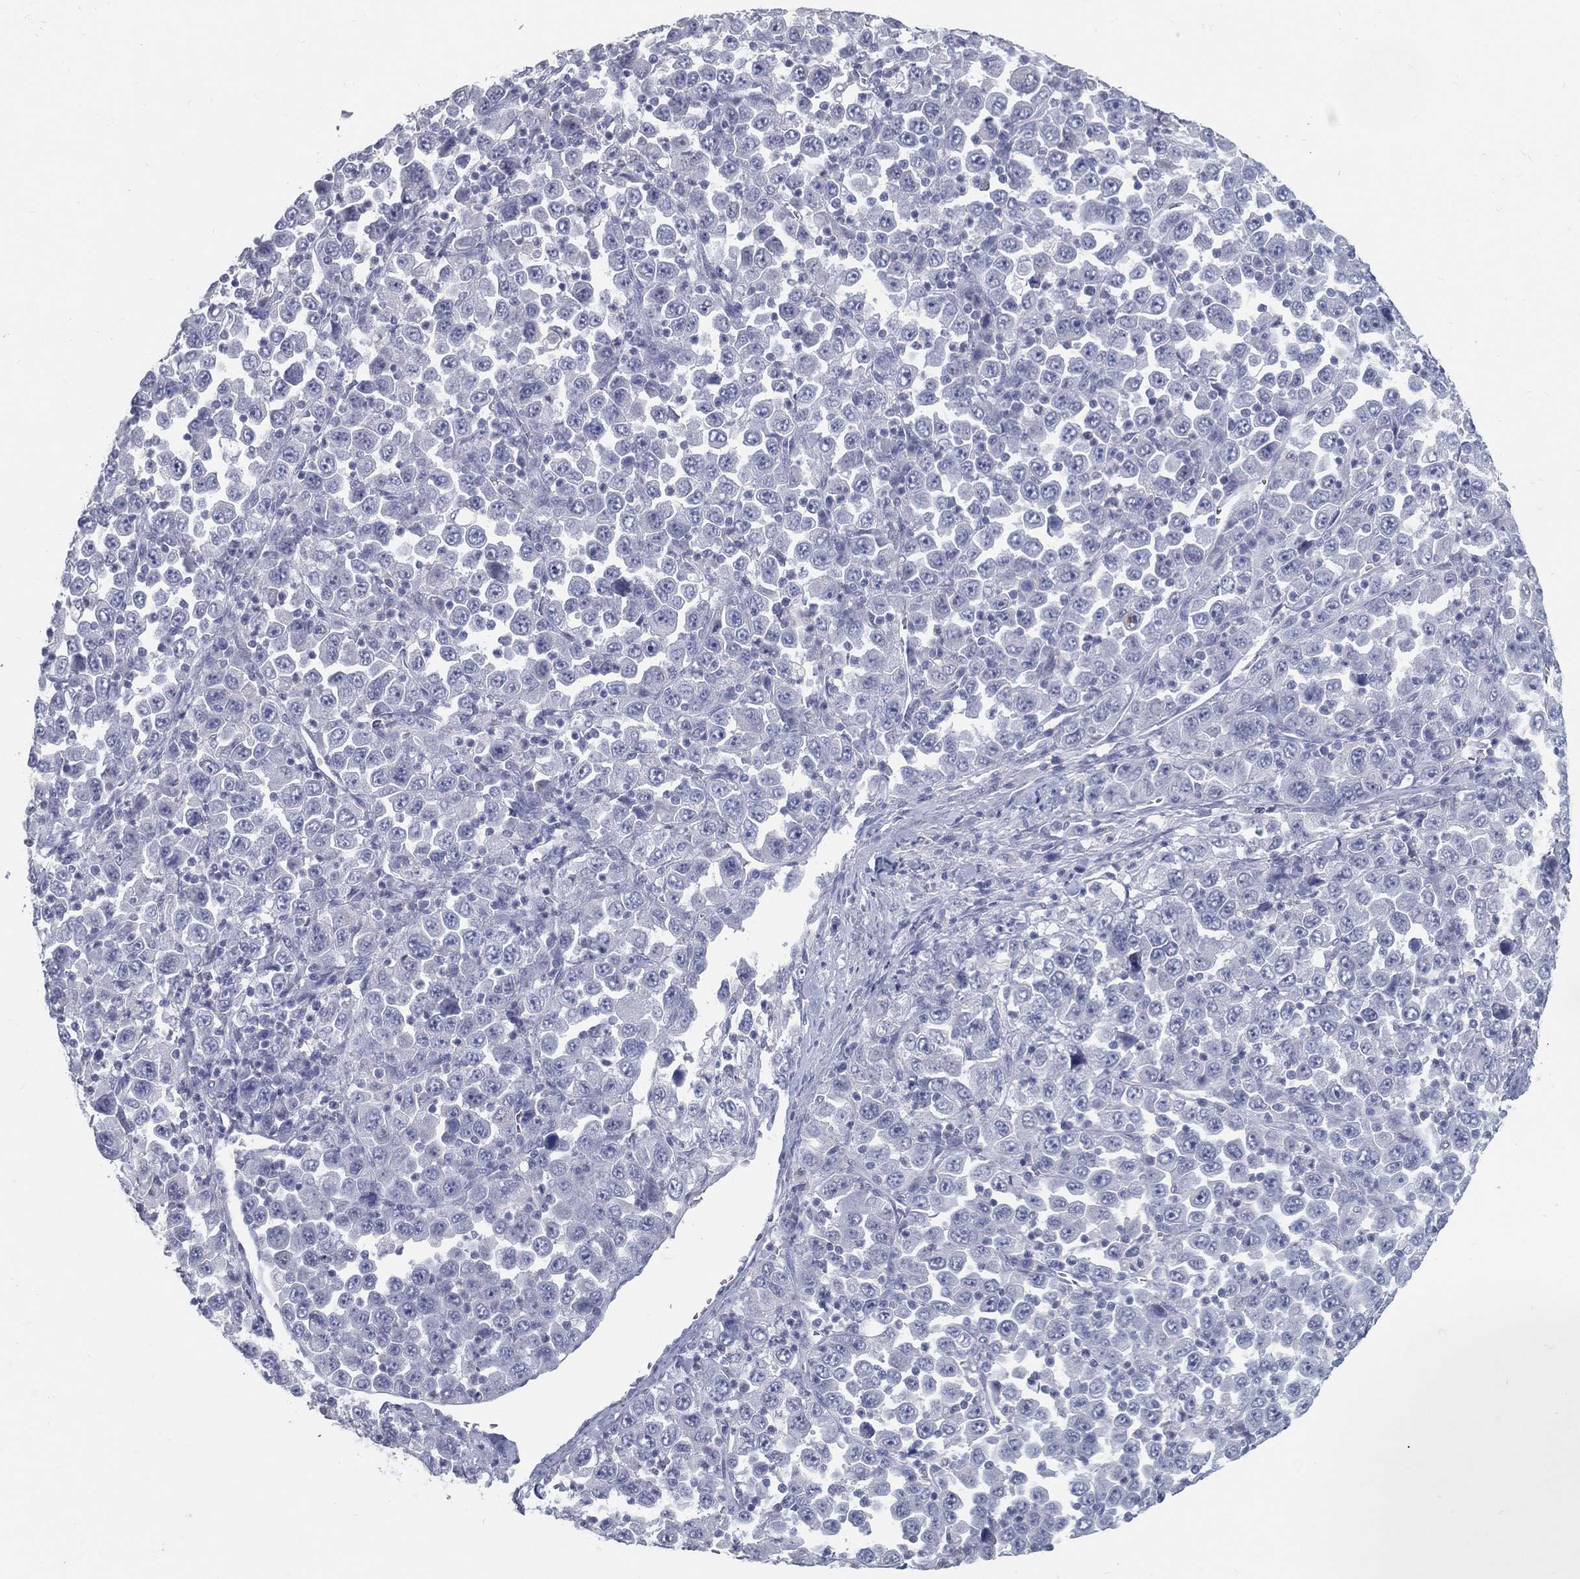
{"staining": {"intensity": "negative", "quantity": "none", "location": "none"}, "tissue": "stomach cancer", "cell_type": "Tumor cells", "image_type": "cancer", "snomed": [{"axis": "morphology", "description": "Normal tissue, NOS"}, {"axis": "morphology", "description": "Adenocarcinoma, NOS"}, {"axis": "topography", "description": "Stomach, upper"}, {"axis": "topography", "description": "Stomach"}], "caption": "The micrograph exhibits no significant positivity in tumor cells of stomach cancer (adenocarcinoma).", "gene": "ACE2", "patient": {"sex": "male", "age": 59}}